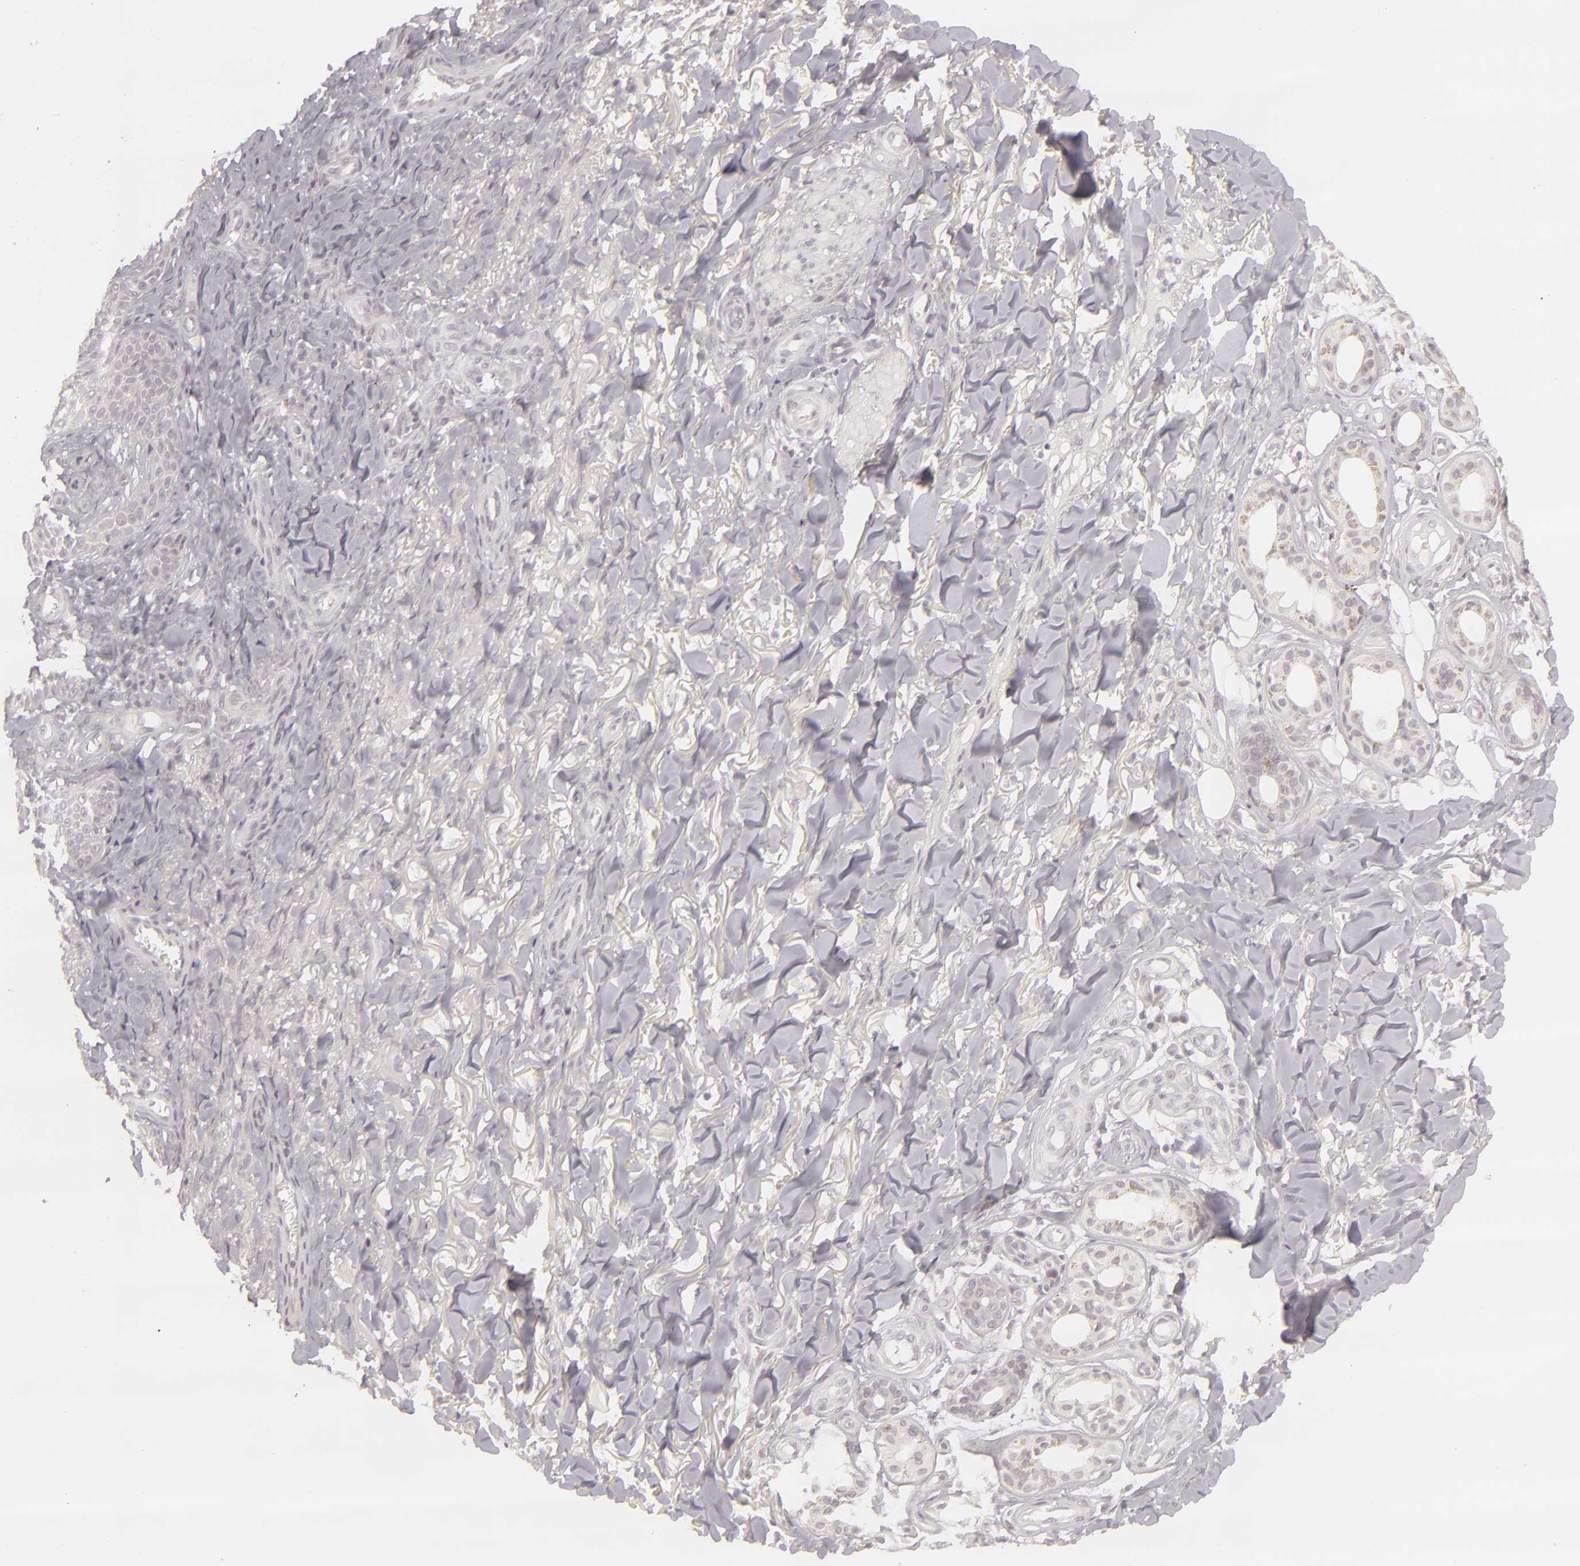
{"staining": {"intensity": "weak", "quantity": "<25%", "location": "cytoplasmic/membranous"}, "tissue": "skin cancer", "cell_type": "Tumor cells", "image_type": "cancer", "snomed": [{"axis": "morphology", "description": "Basal cell carcinoma"}, {"axis": "topography", "description": "Skin"}], "caption": "DAB immunohistochemical staining of human skin cancer (basal cell carcinoma) reveals no significant expression in tumor cells.", "gene": "SIX1", "patient": {"sex": "male", "age": 81}}